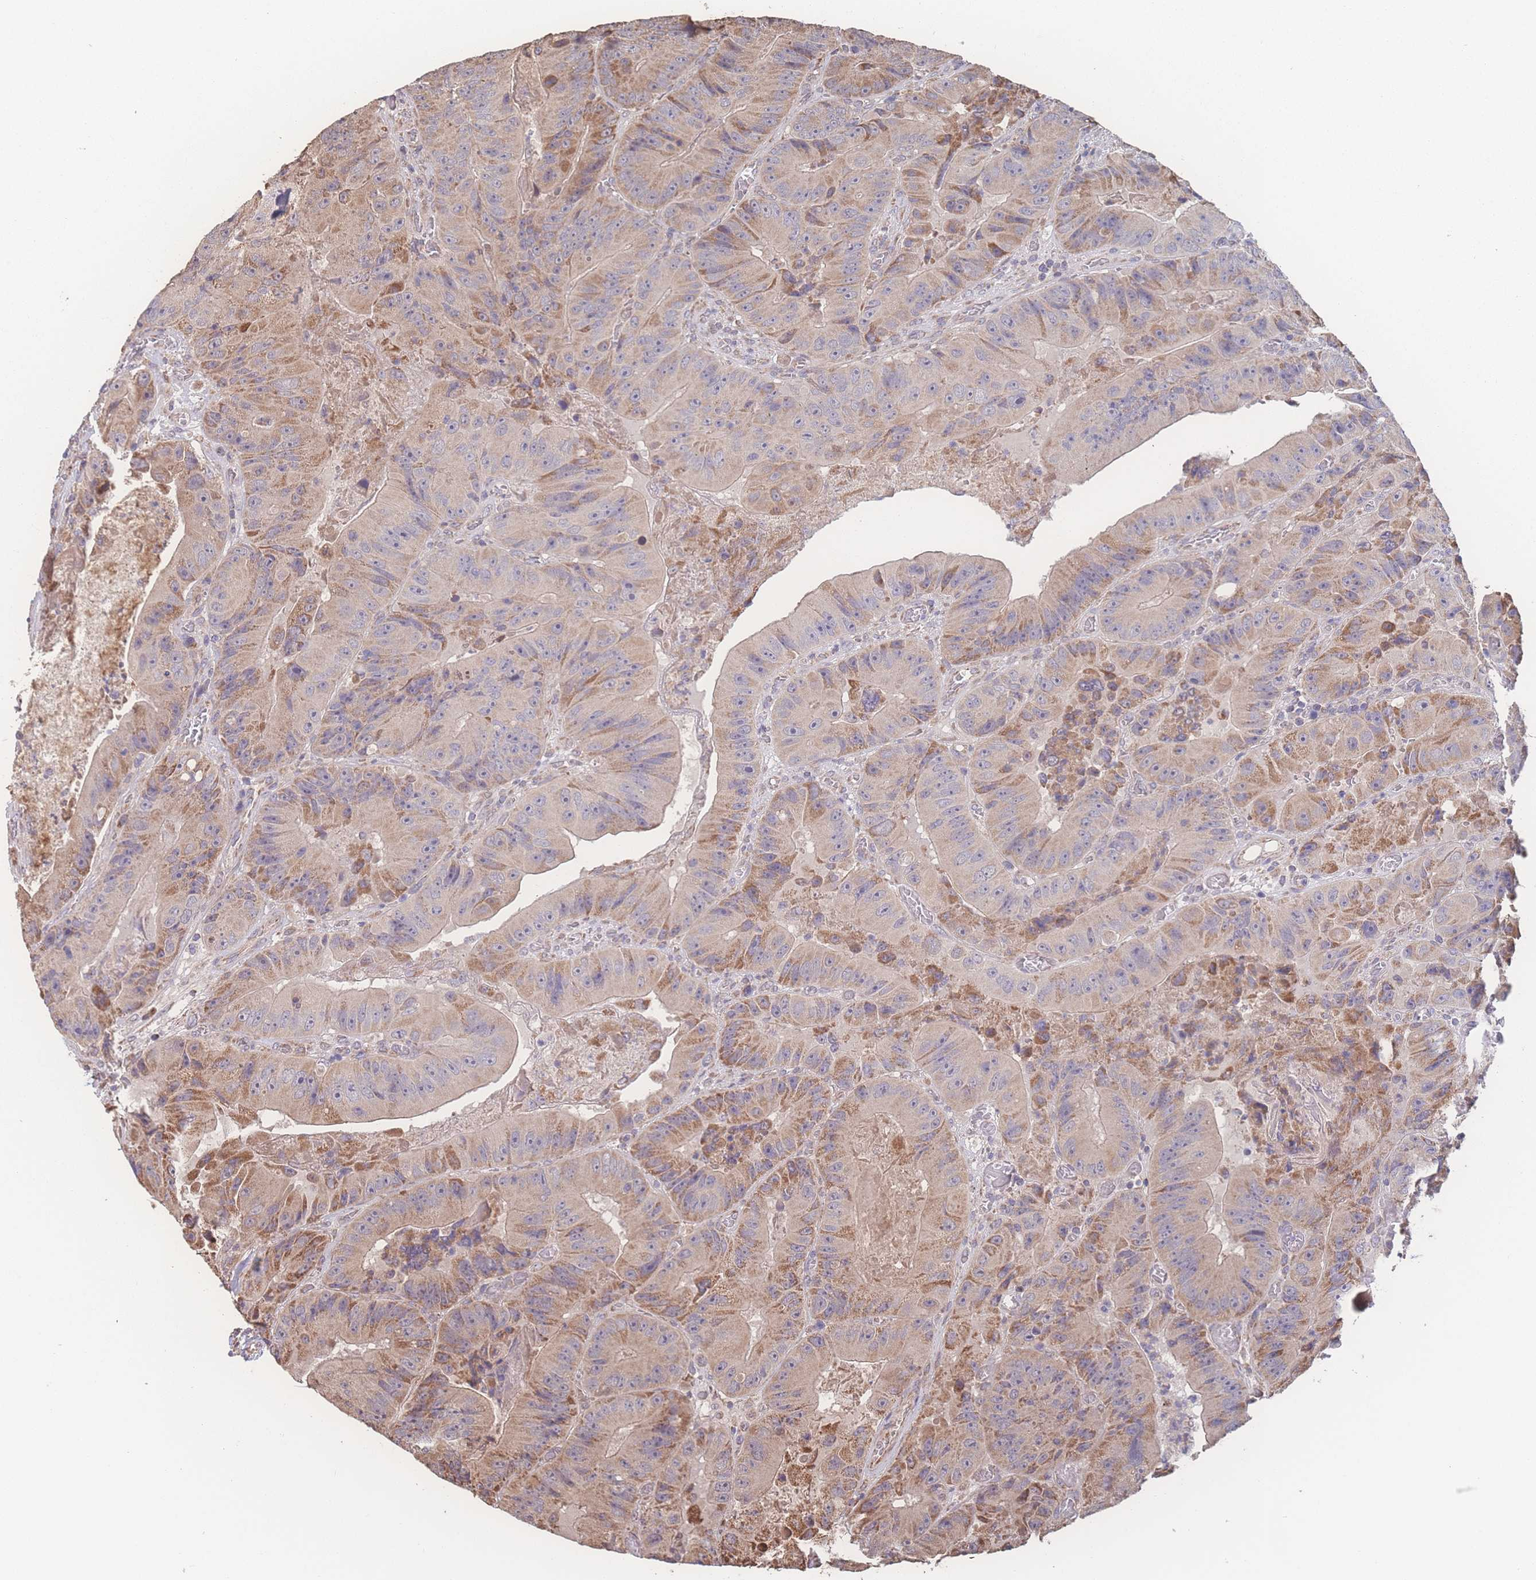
{"staining": {"intensity": "moderate", "quantity": "25%-75%", "location": "cytoplasmic/membranous"}, "tissue": "colorectal cancer", "cell_type": "Tumor cells", "image_type": "cancer", "snomed": [{"axis": "morphology", "description": "Adenocarcinoma, NOS"}, {"axis": "topography", "description": "Colon"}], "caption": "High-power microscopy captured an immunohistochemistry micrograph of adenocarcinoma (colorectal), revealing moderate cytoplasmic/membranous expression in about 25%-75% of tumor cells.", "gene": "SGSM3", "patient": {"sex": "female", "age": 86}}